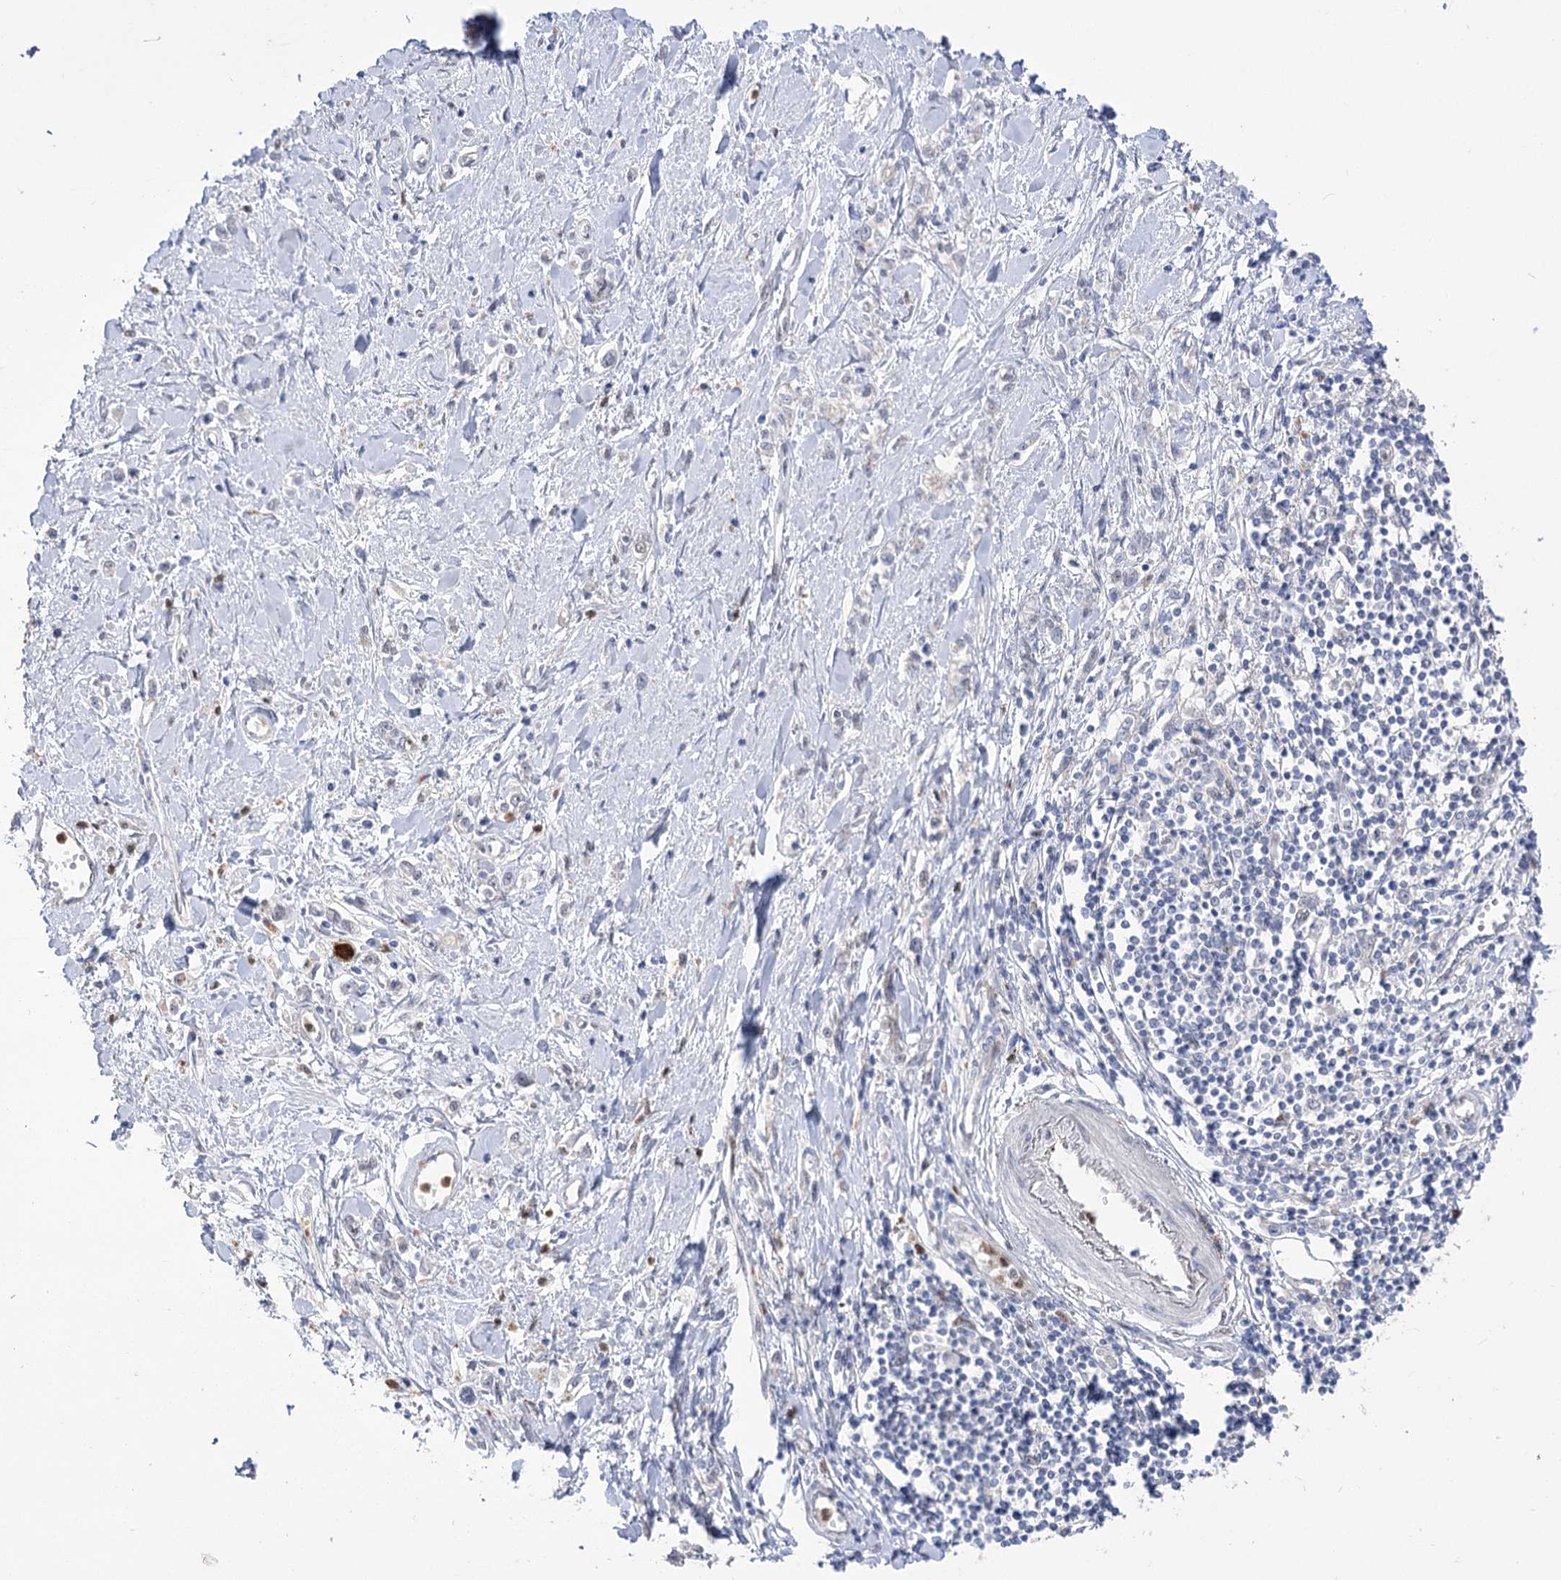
{"staining": {"intensity": "negative", "quantity": "none", "location": "none"}, "tissue": "stomach cancer", "cell_type": "Tumor cells", "image_type": "cancer", "snomed": [{"axis": "morphology", "description": "Adenocarcinoma, NOS"}, {"axis": "topography", "description": "Stomach"}], "caption": "The image reveals no significant staining in tumor cells of stomach cancer (adenocarcinoma).", "gene": "SIAE", "patient": {"sex": "female", "age": 76}}